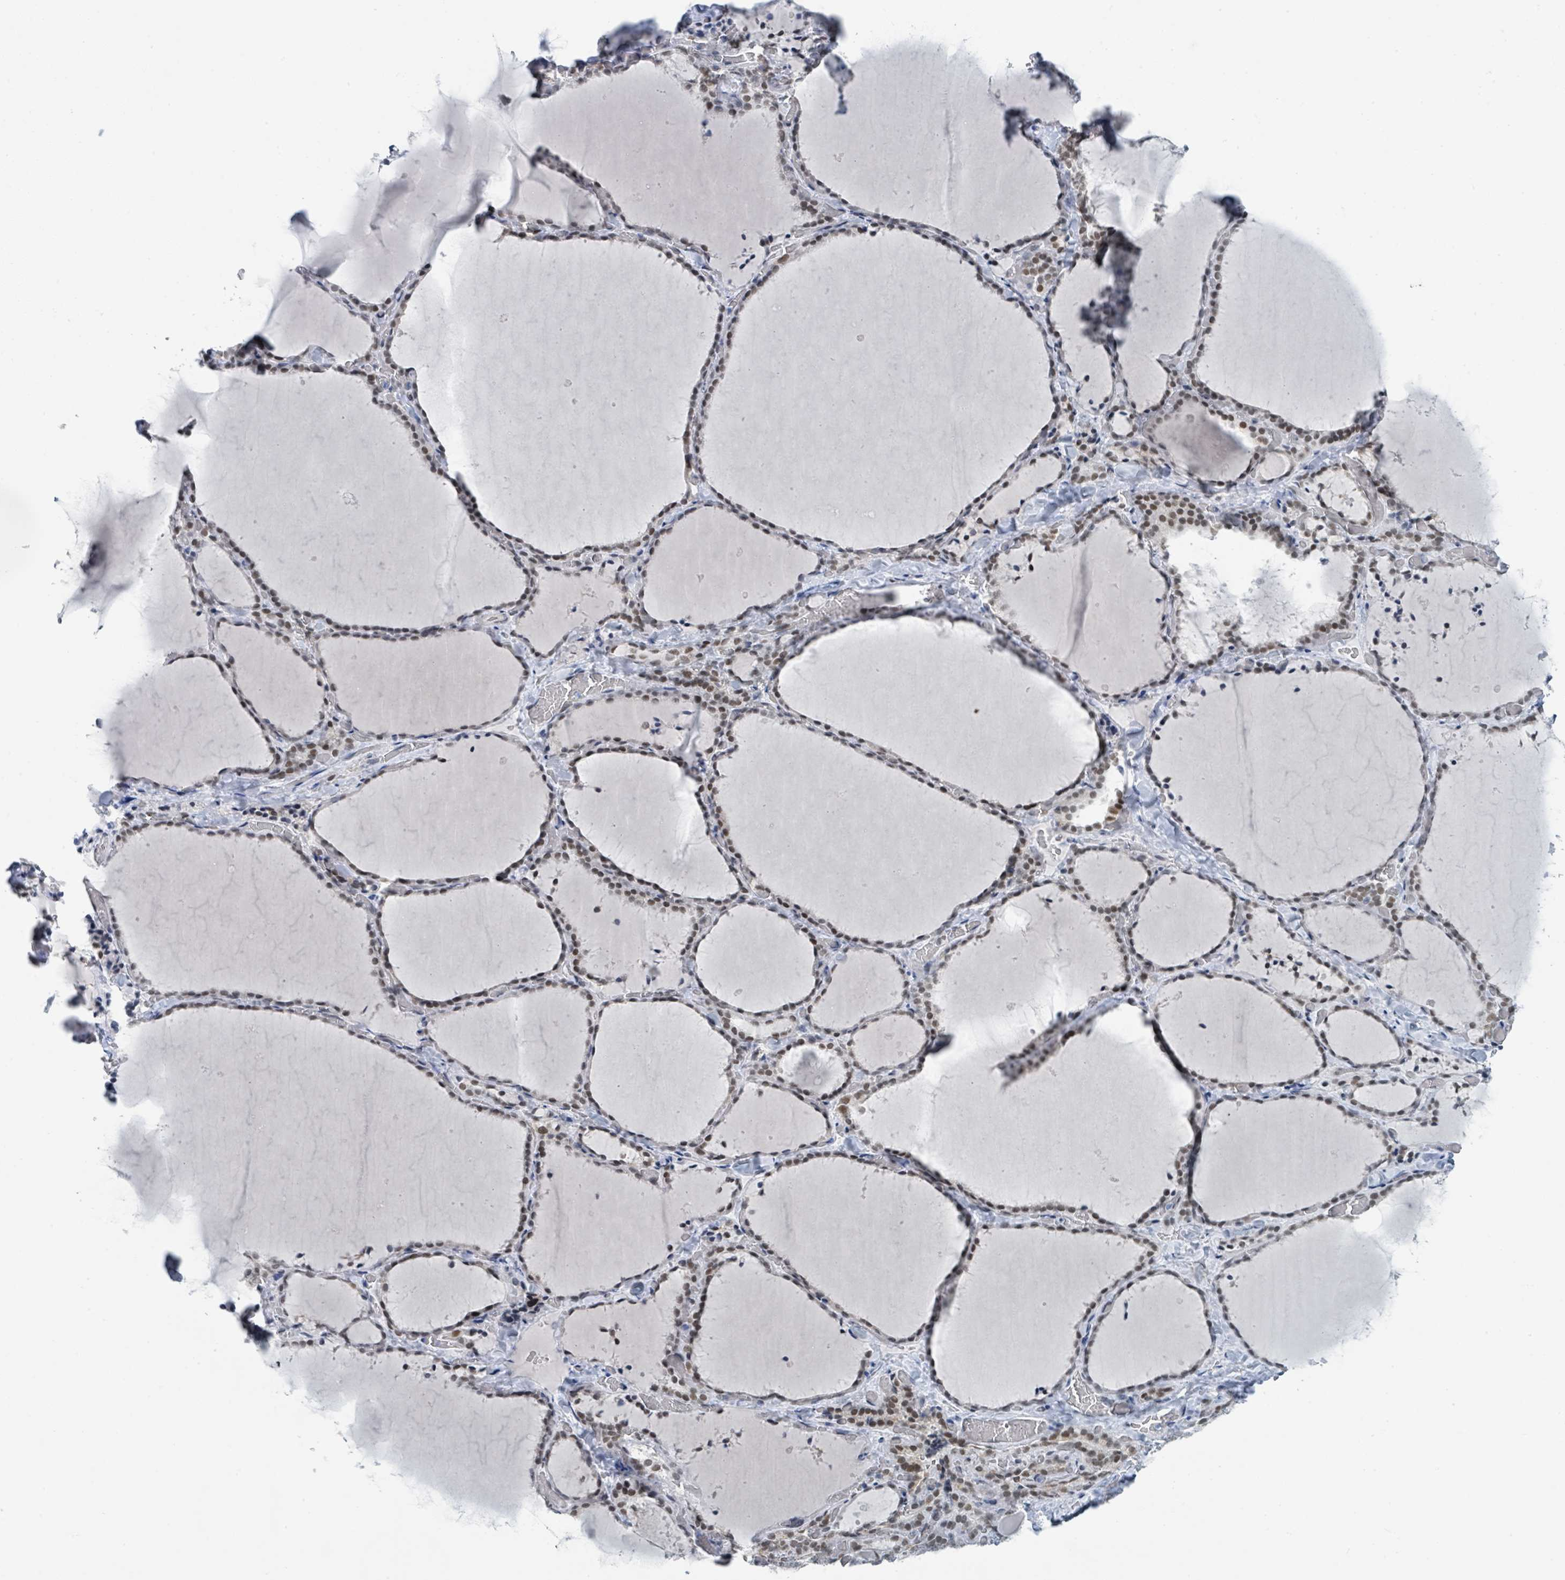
{"staining": {"intensity": "moderate", "quantity": "25%-75%", "location": "nuclear"}, "tissue": "thyroid gland", "cell_type": "Glandular cells", "image_type": "normal", "snomed": [{"axis": "morphology", "description": "Normal tissue, NOS"}, {"axis": "topography", "description": "Thyroid gland"}], "caption": "Immunohistochemical staining of unremarkable human thyroid gland shows medium levels of moderate nuclear staining in approximately 25%-75% of glandular cells.", "gene": "EHMT2", "patient": {"sex": "female", "age": 22}}